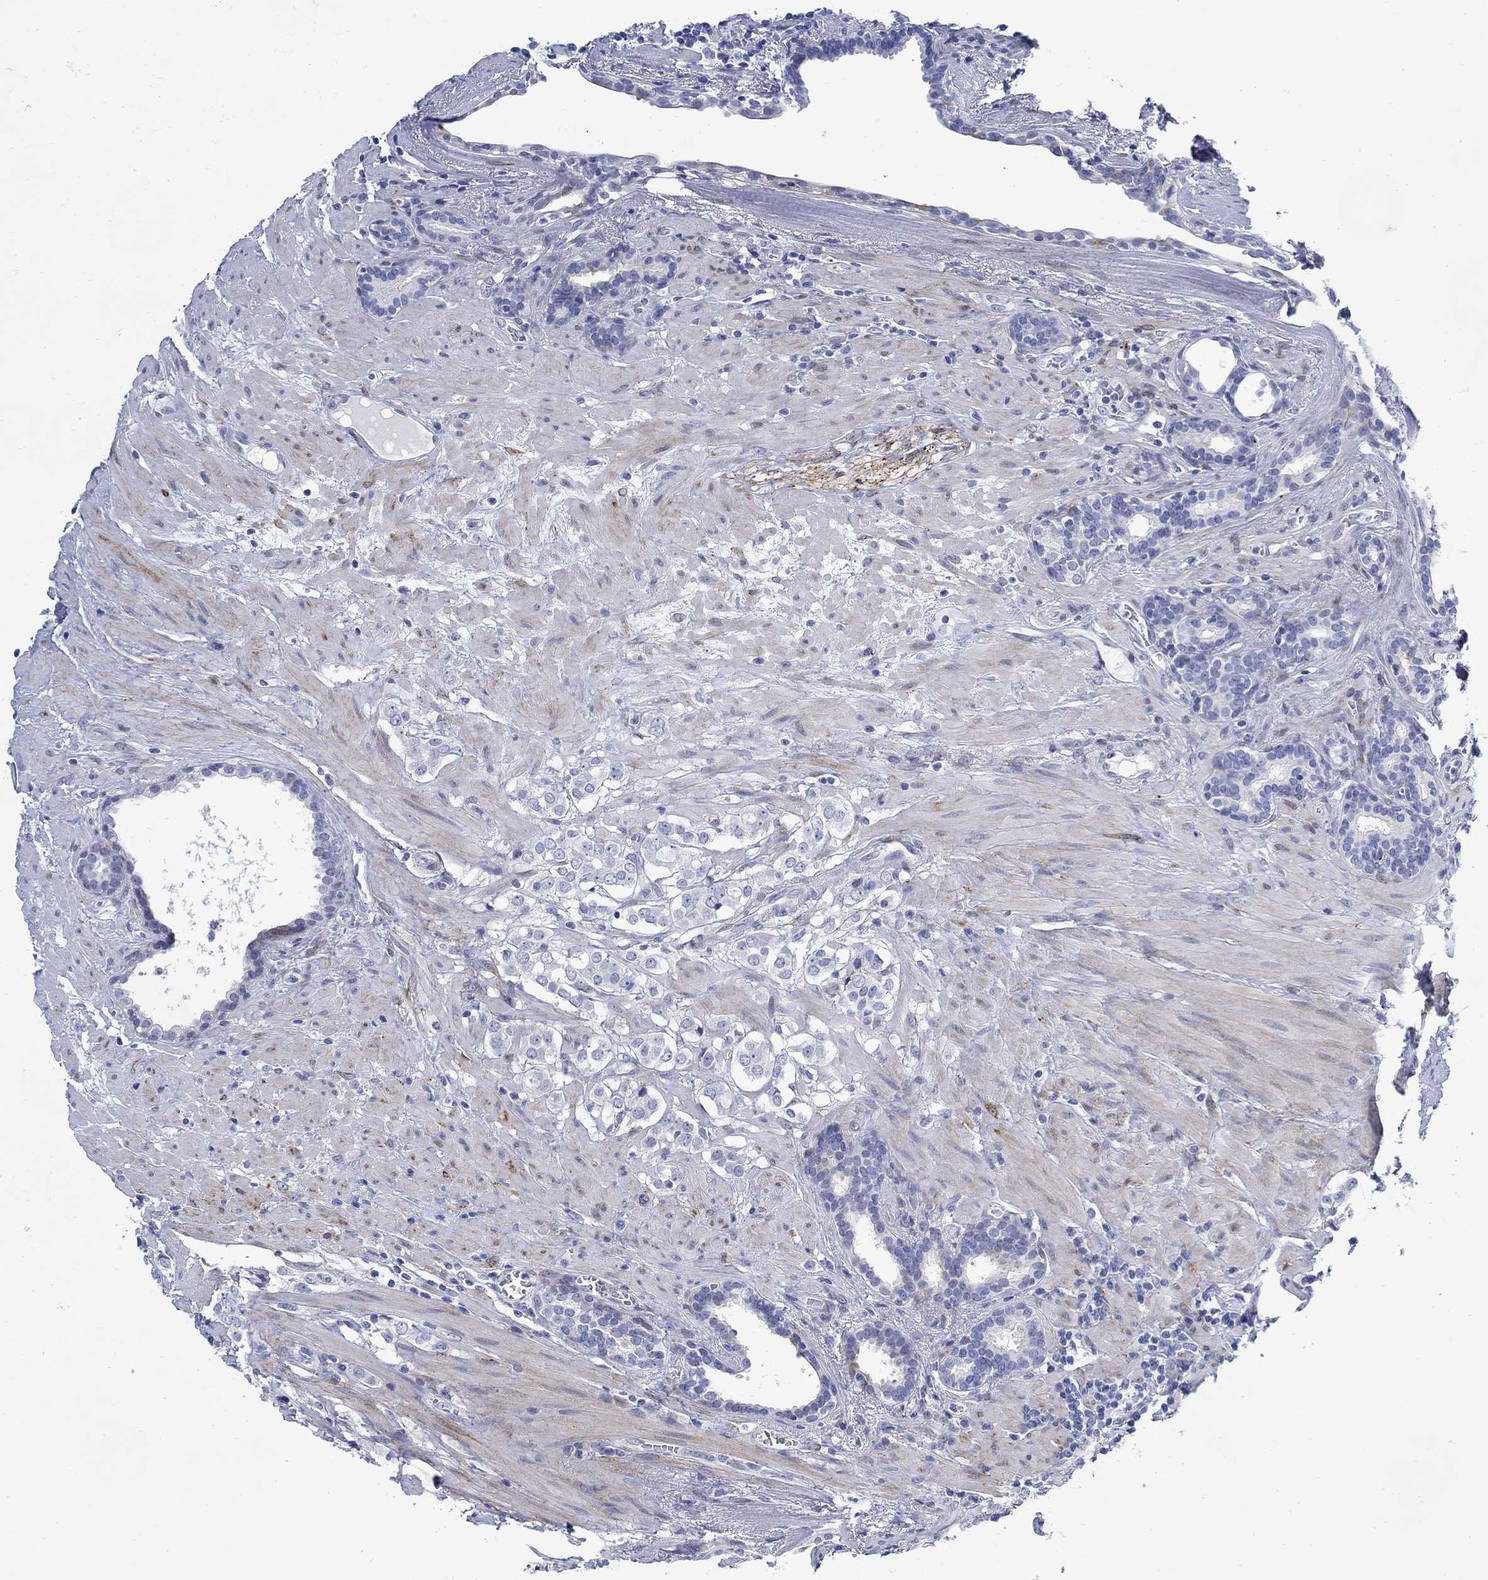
{"staining": {"intensity": "negative", "quantity": "none", "location": "none"}, "tissue": "prostate cancer", "cell_type": "Tumor cells", "image_type": "cancer", "snomed": [{"axis": "morphology", "description": "Adenocarcinoma, NOS"}, {"axis": "topography", "description": "Prostate"}], "caption": "IHC of prostate adenocarcinoma shows no positivity in tumor cells. The staining was performed using DAB (3,3'-diaminobenzidine) to visualize the protein expression in brown, while the nuclei were stained in blue with hematoxylin (Magnification: 20x).", "gene": "KSR2", "patient": {"sex": "male", "age": 66}}